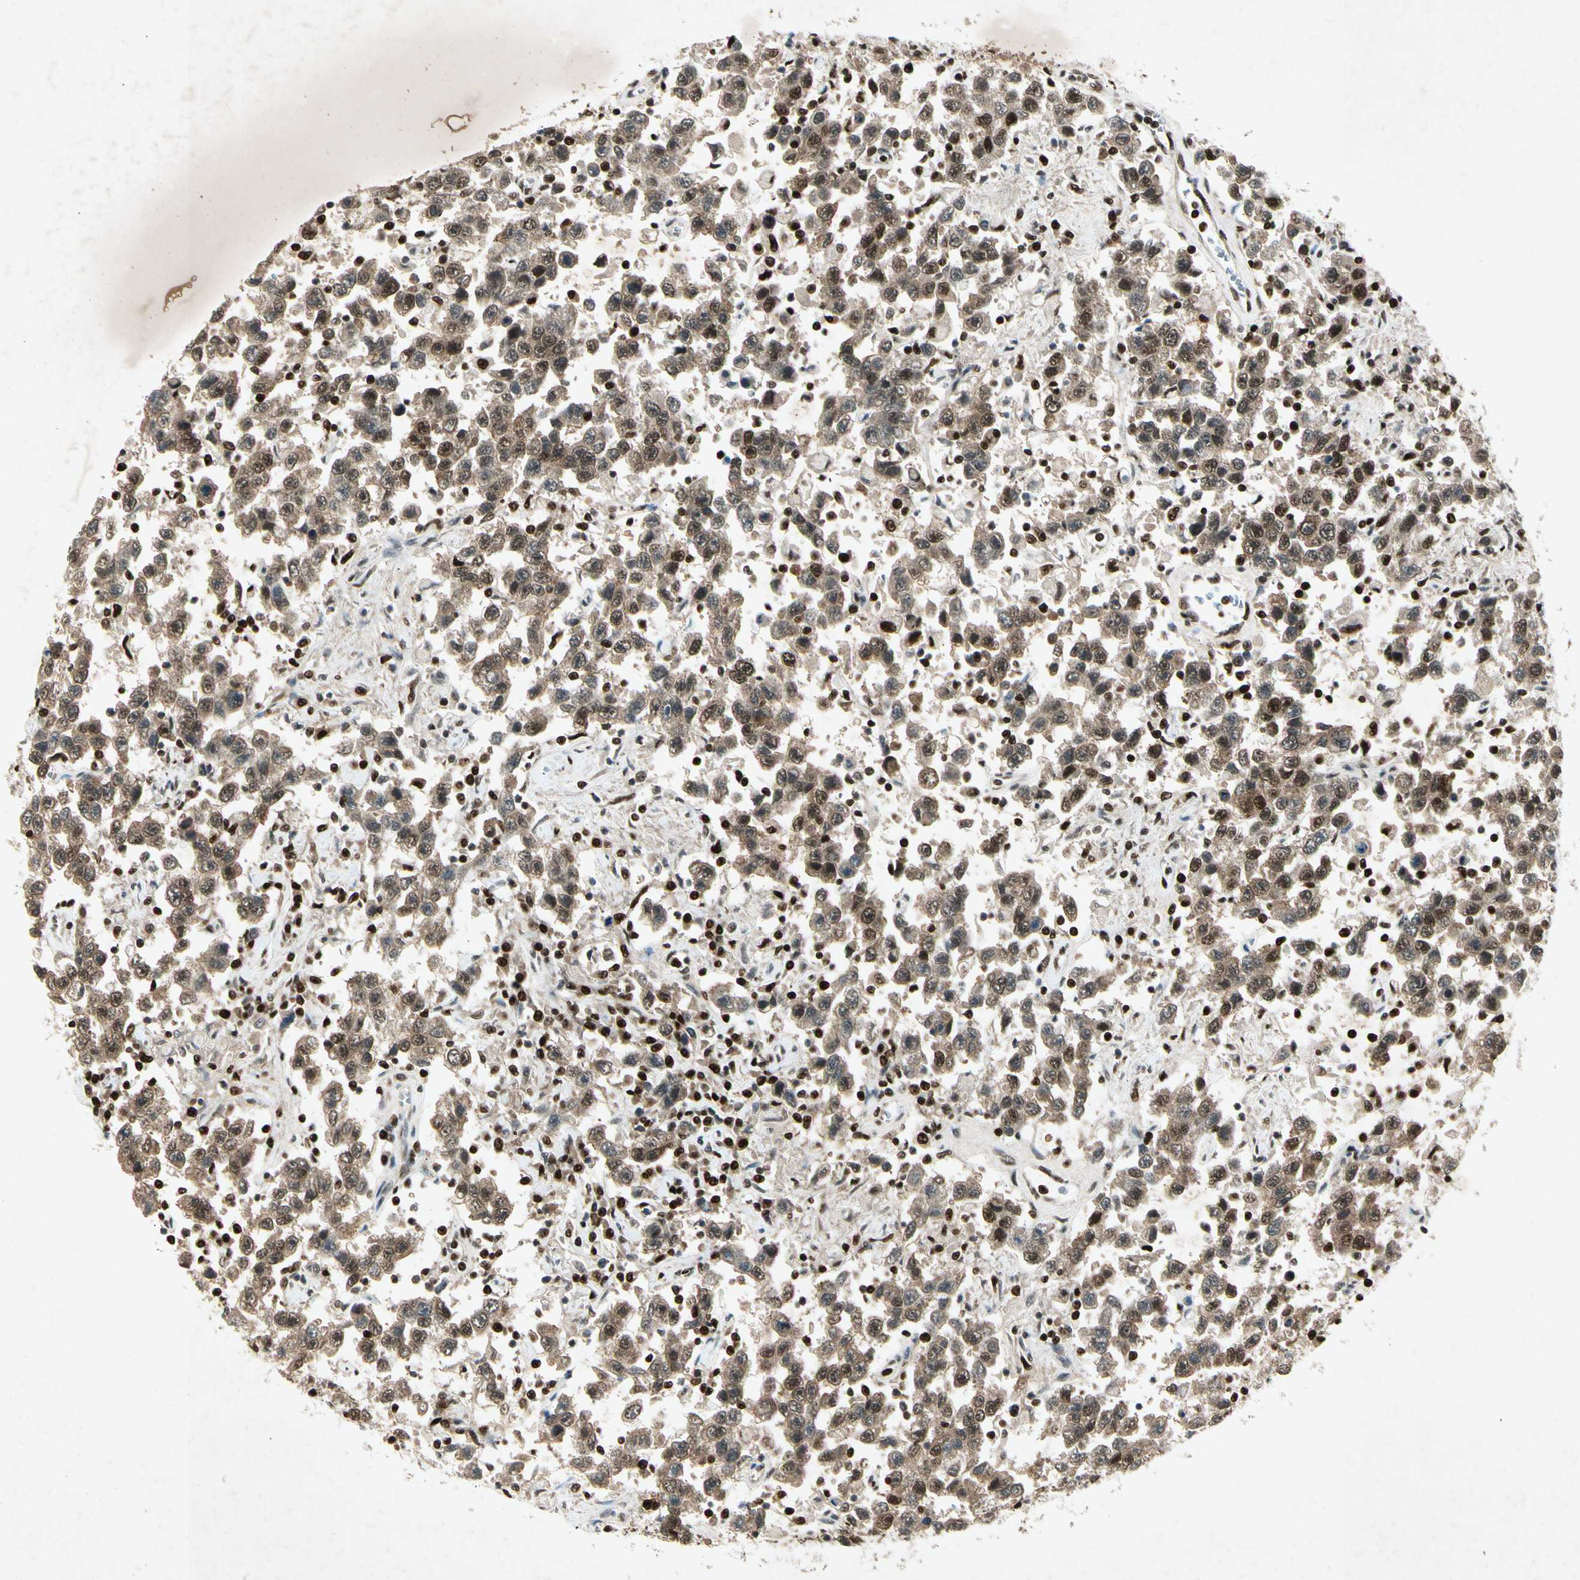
{"staining": {"intensity": "strong", "quantity": ">75%", "location": "cytoplasmic/membranous,nuclear"}, "tissue": "testis cancer", "cell_type": "Tumor cells", "image_type": "cancer", "snomed": [{"axis": "morphology", "description": "Seminoma, NOS"}, {"axis": "topography", "description": "Testis"}], "caption": "Tumor cells reveal high levels of strong cytoplasmic/membranous and nuclear staining in approximately >75% of cells in human testis cancer (seminoma).", "gene": "RNF43", "patient": {"sex": "male", "age": 41}}